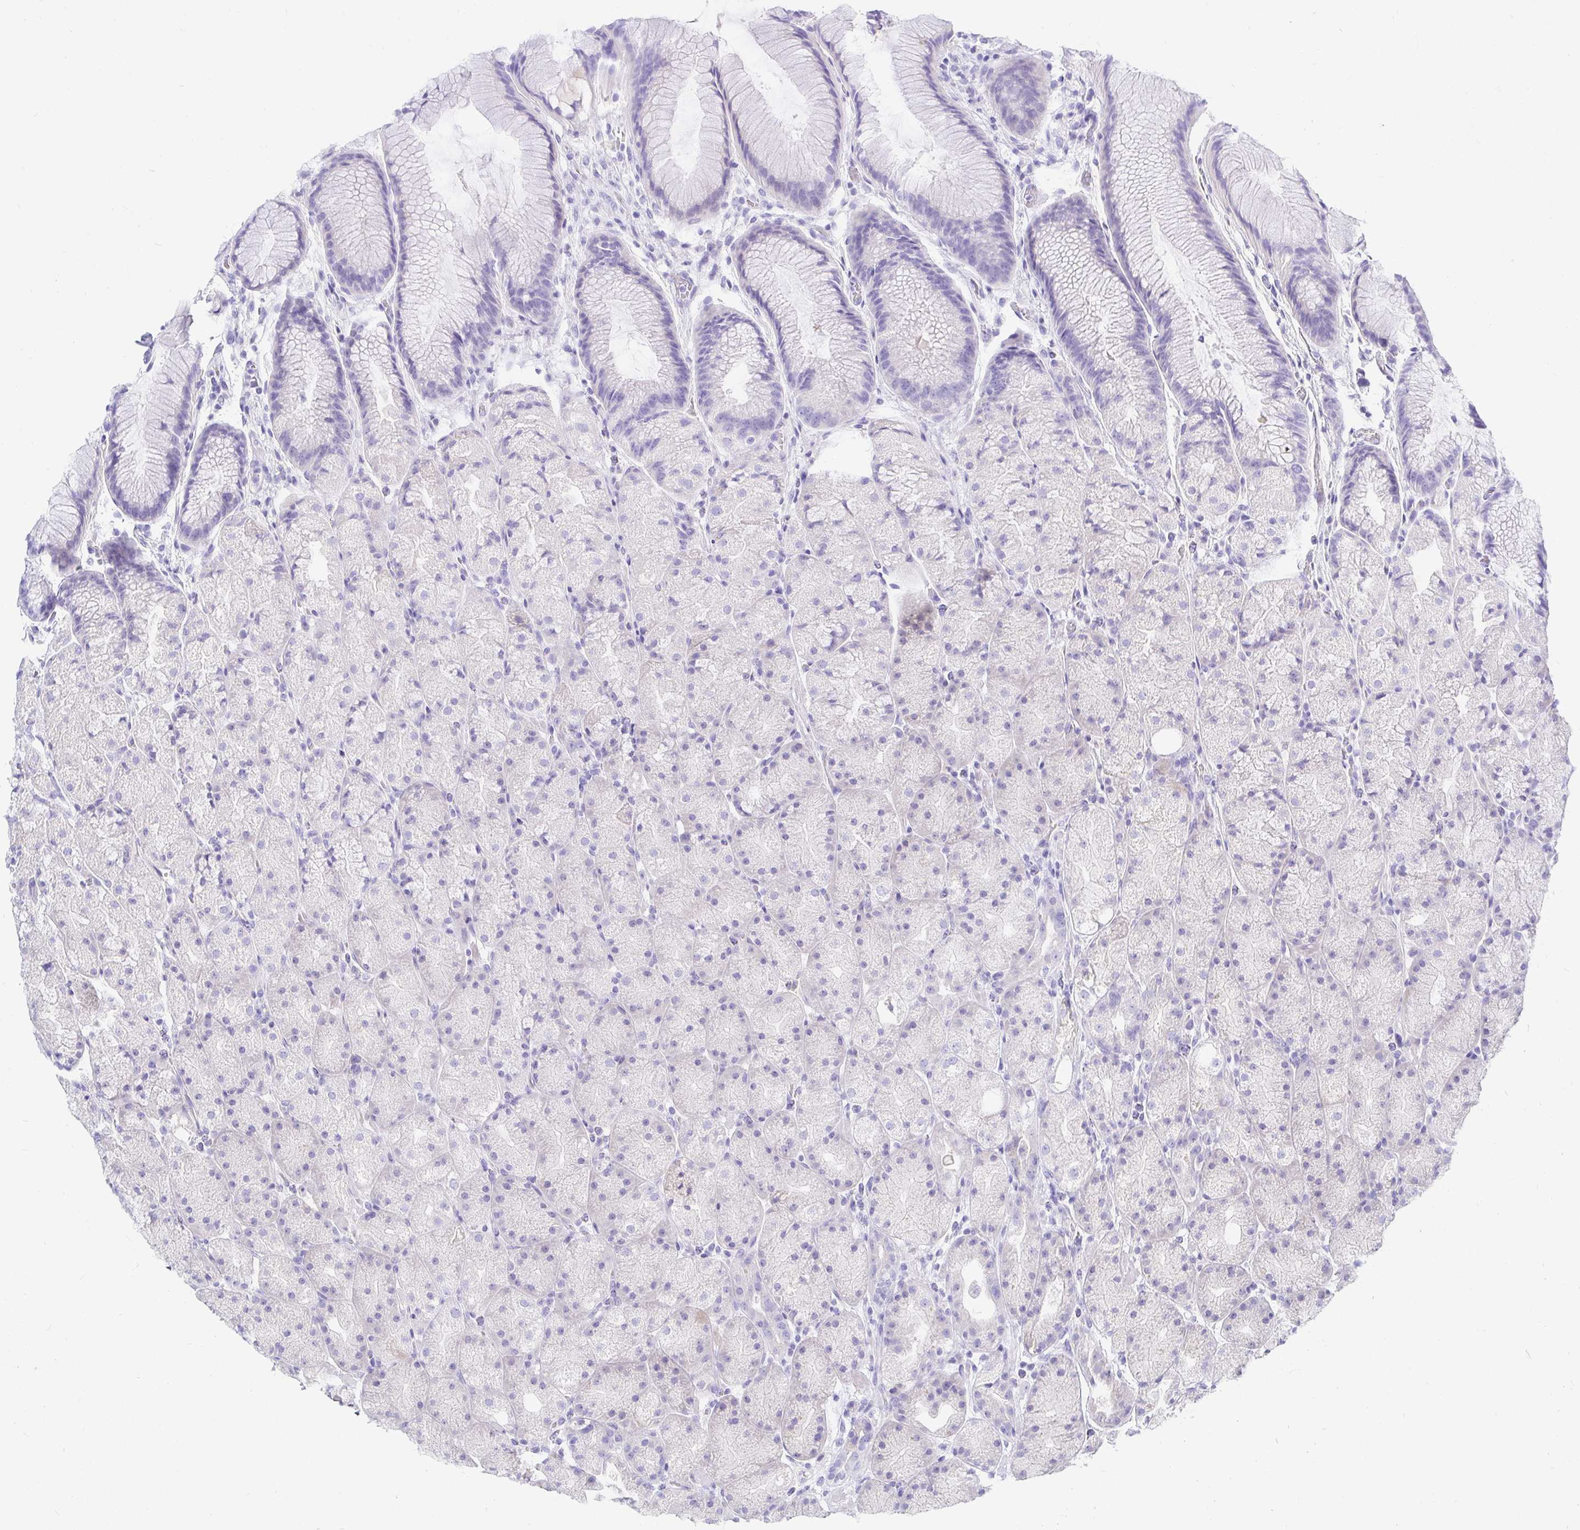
{"staining": {"intensity": "negative", "quantity": "none", "location": "none"}, "tissue": "stomach", "cell_type": "Glandular cells", "image_type": "normal", "snomed": [{"axis": "morphology", "description": "Normal tissue, NOS"}, {"axis": "topography", "description": "Stomach, upper"}, {"axis": "topography", "description": "Stomach"}], "caption": "A high-resolution photomicrograph shows IHC staining of benign stomach, which displays no significant expression in glandular cells.", "gene": "NR2E1", "patient": {"sex": "male", "age": 48}}